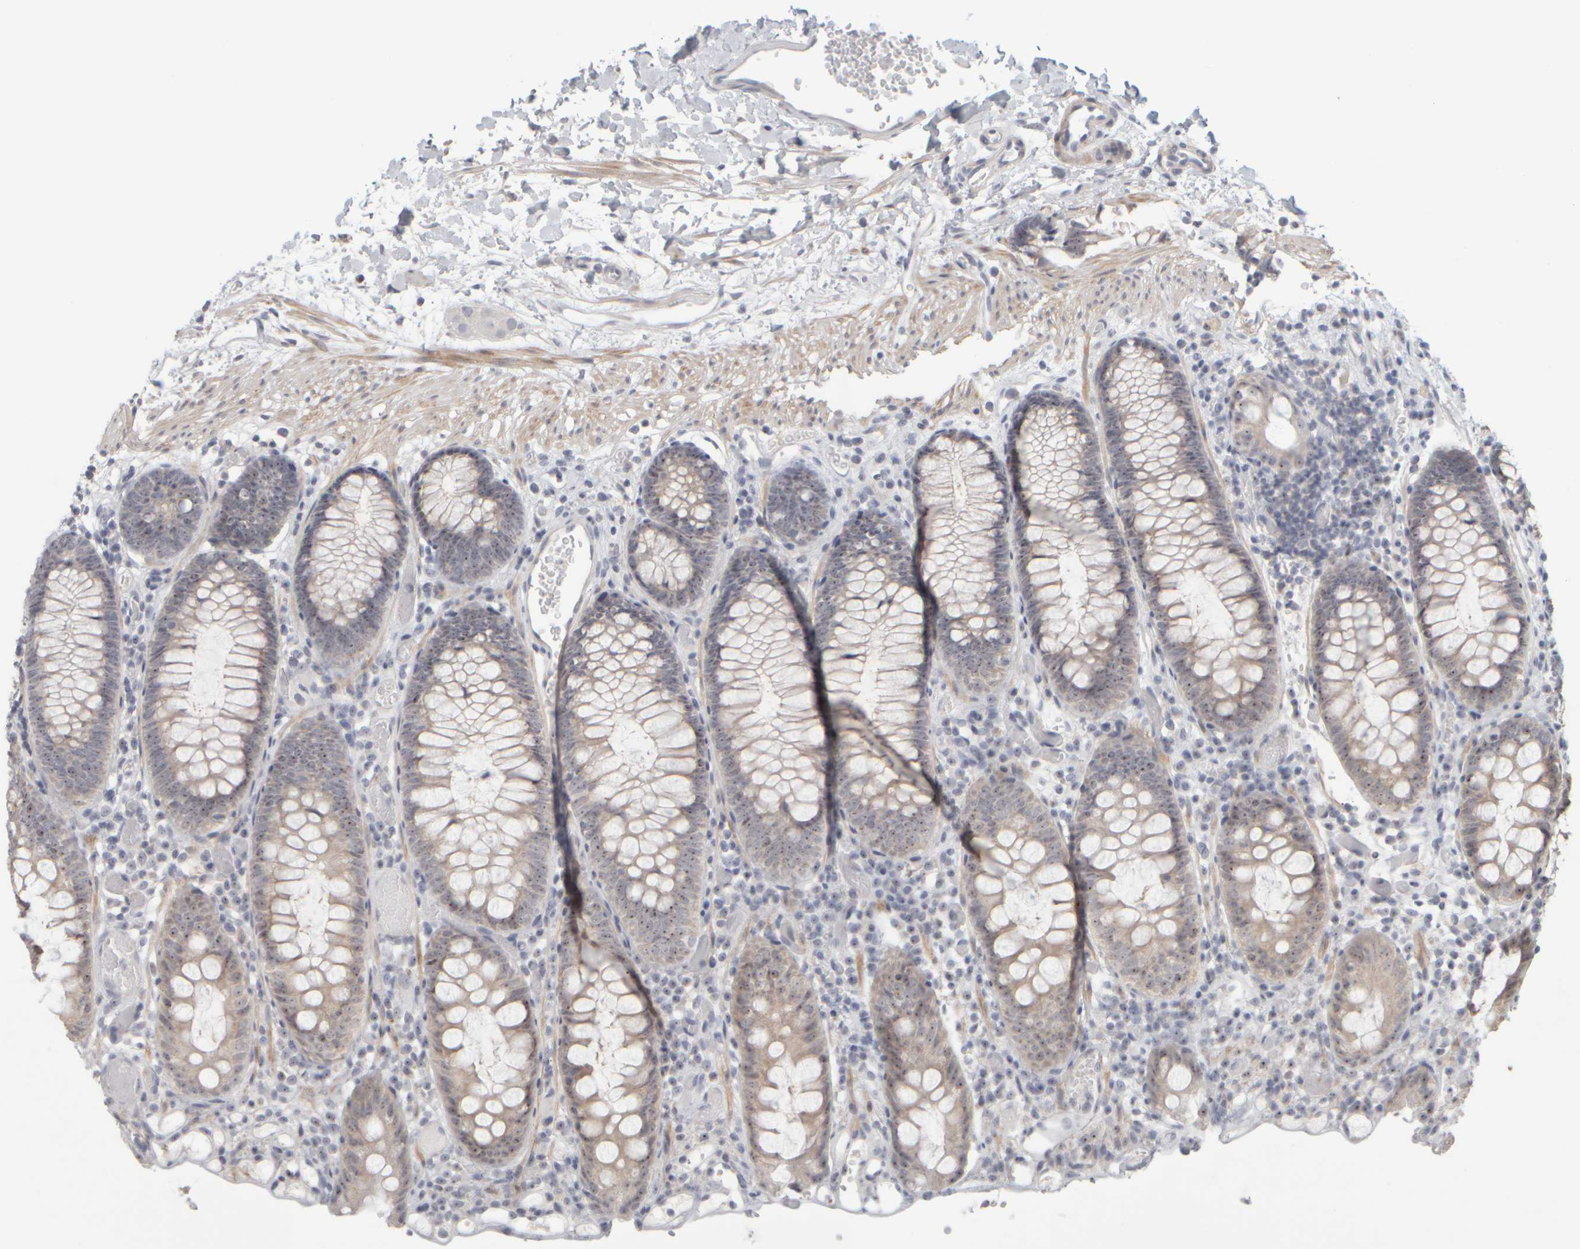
{"staining": {"intensity": "negative", "quantity": "none", "location": "none"}, "tissue": "colon", "cell_type": "Endothelial cells", "image_type": "normal", "snomed": [{"axis": "morphology", "description": "Normal tissue, NOS"}, {"axis": "topography", "description": "Colon"}], "caption": "Immunohistochemistry of benign human colon shows no expression in endothelial cells.", "gene": "DCXR", "patient": {"sex": "male", "age": 14}}